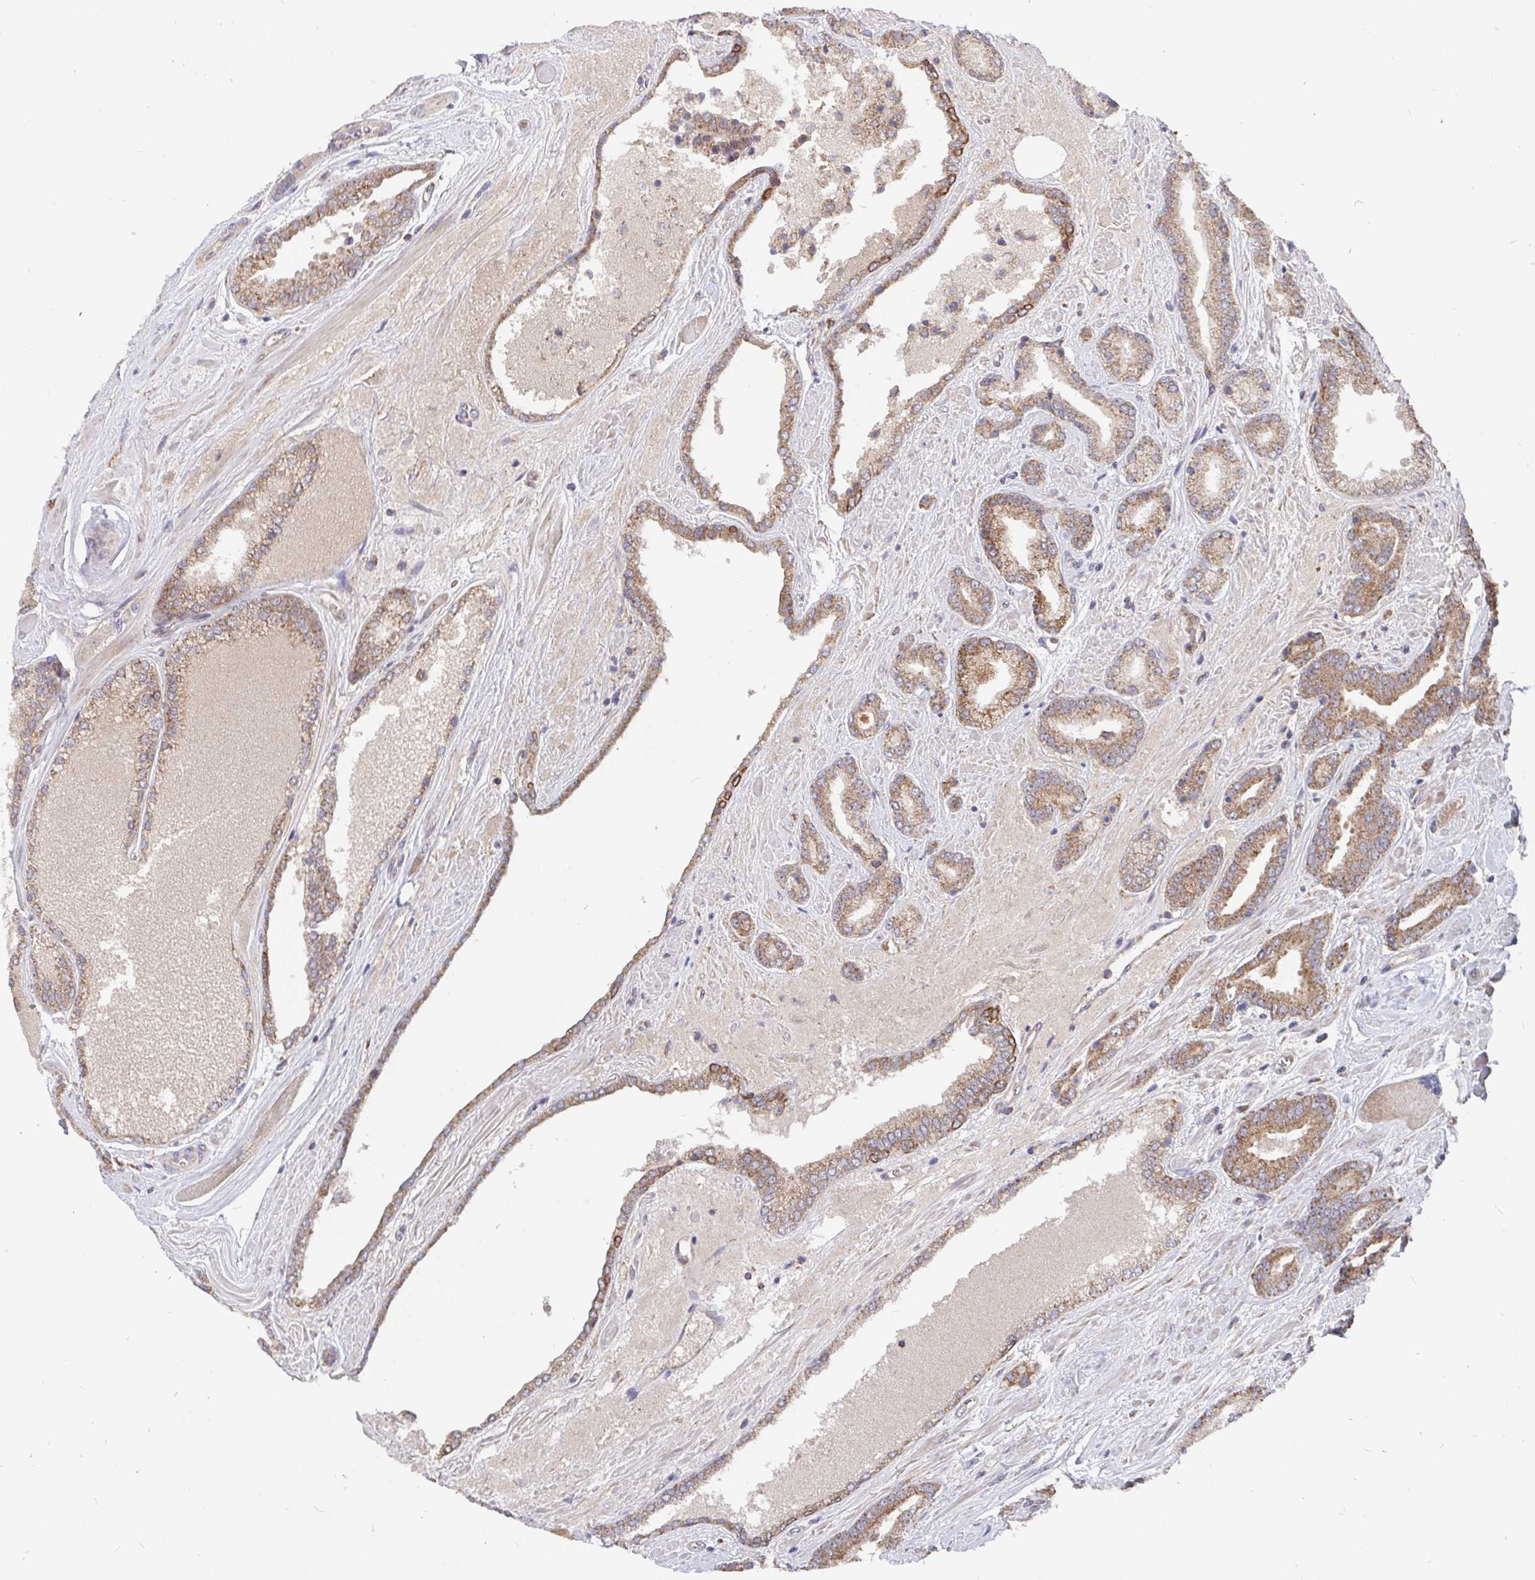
{"staining": {"intensity": "moderate", "quantity": ">75%", "location": "cytoplasmic/membranous"}, "tissue": "prostate cancer", "cell_type": "Tumor cells", "image_type": "cancer", "snomed": [{"axis": "morphology", "description": "Adenocarcinoma, High grade"}, {"axis": "topography", "description": "Prostate"}], "caption": "Protein staining by IHC displays moderate cytoplasmic/membranous positivity in approximately >75% of tumor cells in prostate cancer (adenocarcinoma (high-grade)).", "gene": "PDF", "patient": {"sex": "male", "age": 56}}